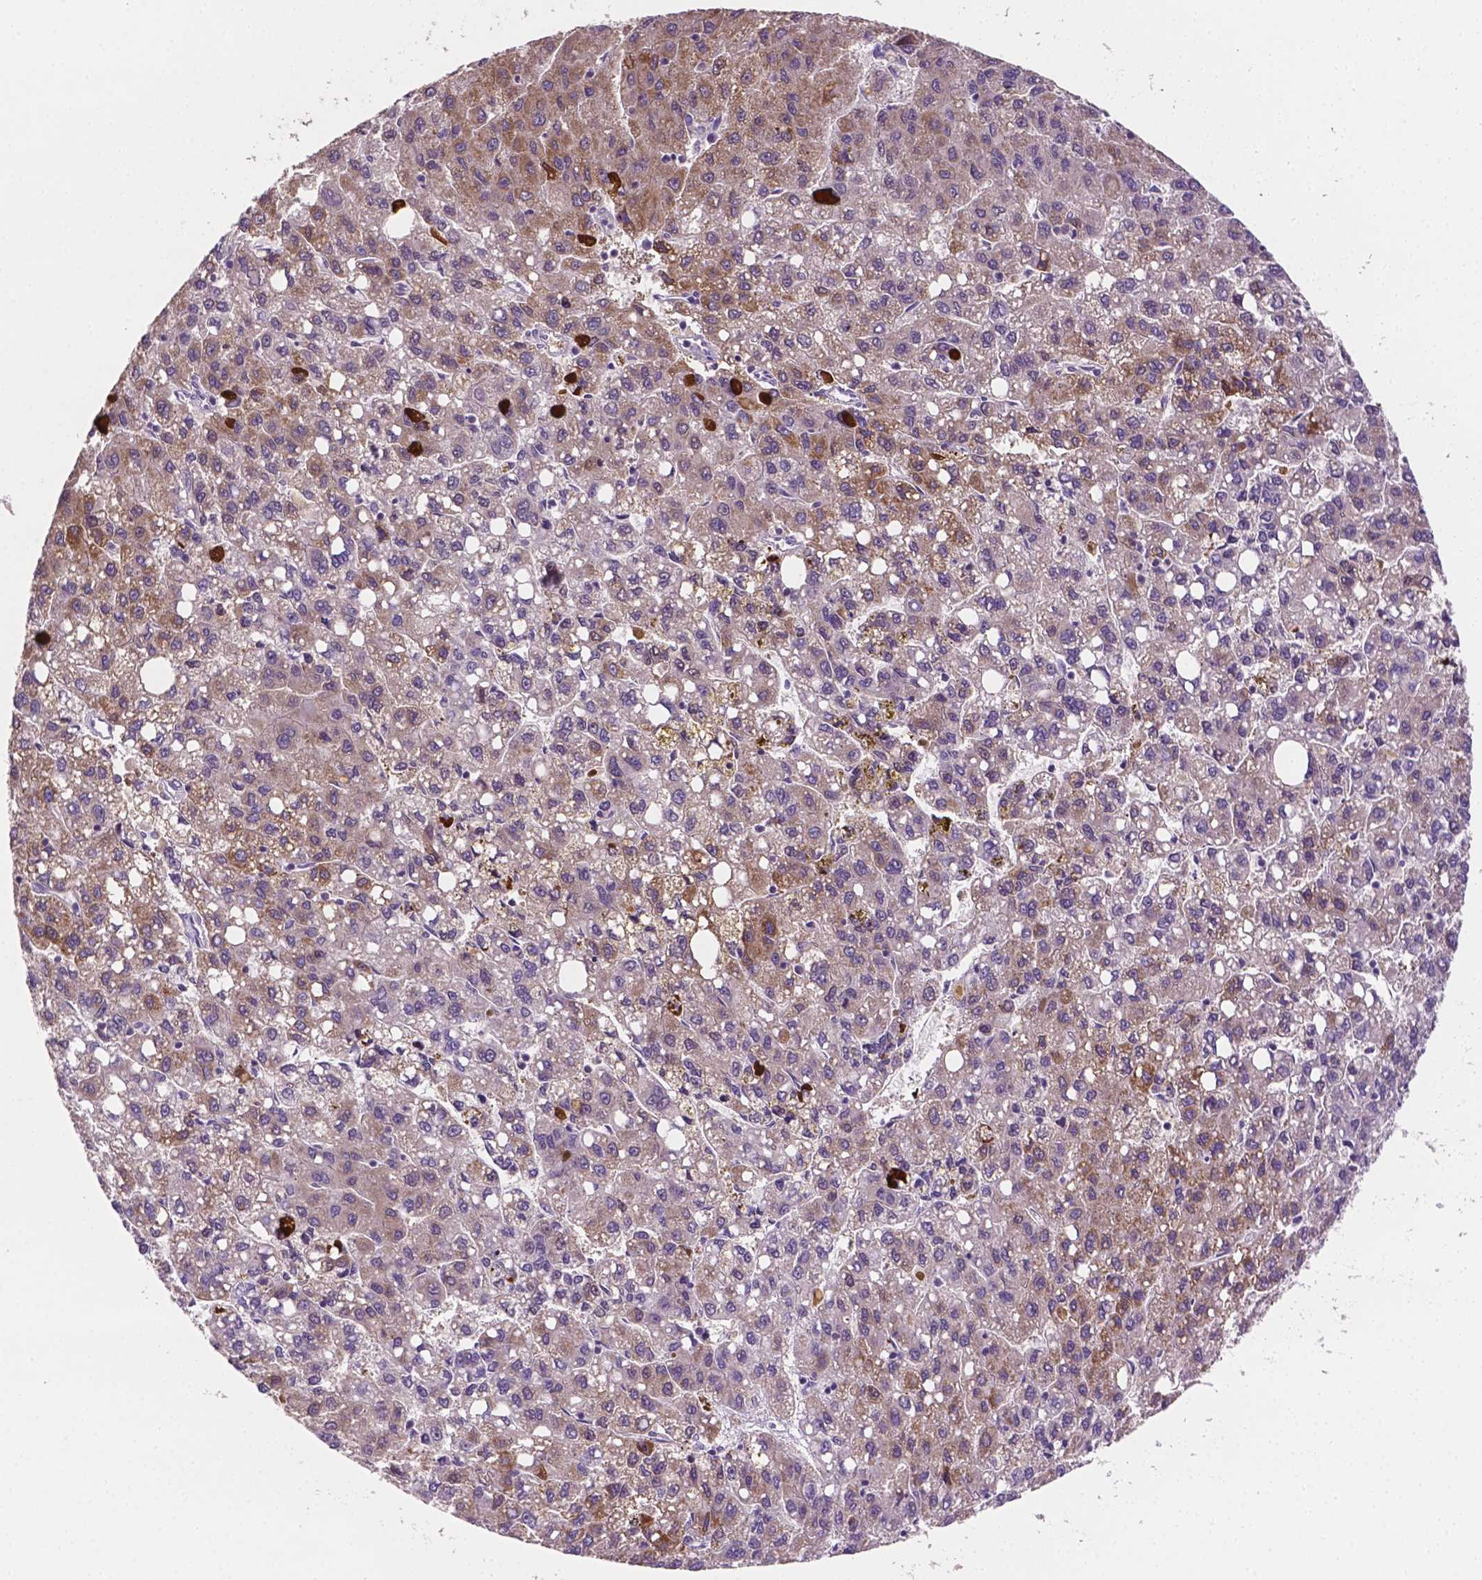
{"staining": {"intensity": "moderate", "quantity": "25%-75%", "location": "nuclear"}, "tissue": "liver cancer", "cell_type": "Tumor cells", "image_type": "cancer", "snomed": [{"axis": "morphology", "description": "Carcinoma, Hepatocellular, NOS"}, {"axis": "topography", "description": "Liver"}], "caption": "Tumor cells demonstrate medium levels of moderate nuclear positivity in about 25%-75% of cells in human hepatocellular carcinoma (liver).", "gene": "MROH6", "patient": {"sex": "female", "age": 82}}